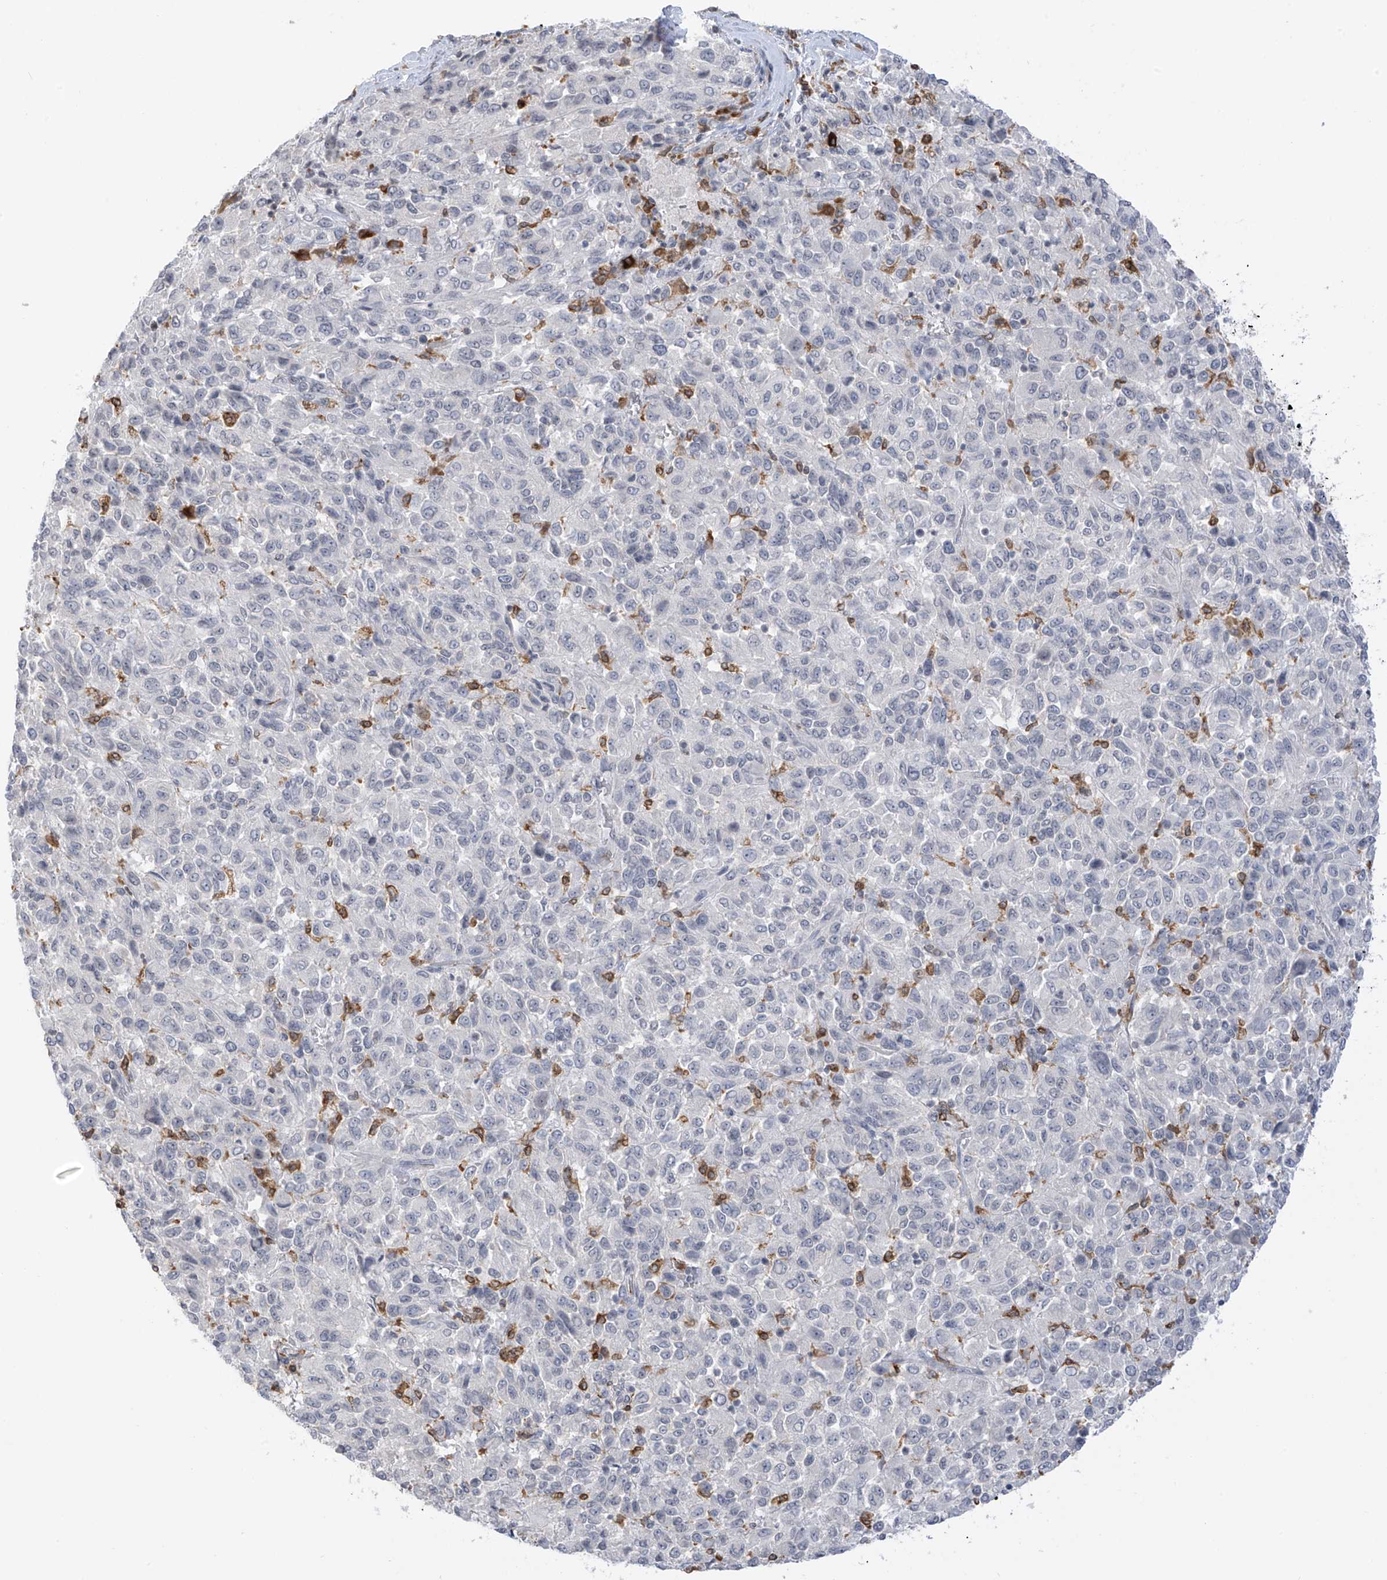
{"staining": {"intensity": "negative", "quantity": "none", "location": "none"}, "tissue": "melanoma", "cell_type": "Tumor cells", "image_type": "cancer", "snomed": [{"axis": "morphology", "description": "Malignant melanoma, Metastatic site"}, {"axis": "topography", "description": "Lung"}], "caption": "Human malignant melanoma (metastatic site) stained for a protein using IHC displays no staining in tumor cells.", "gene": "TBXAS1", "patient": {"sex": "male", "age": 64}}